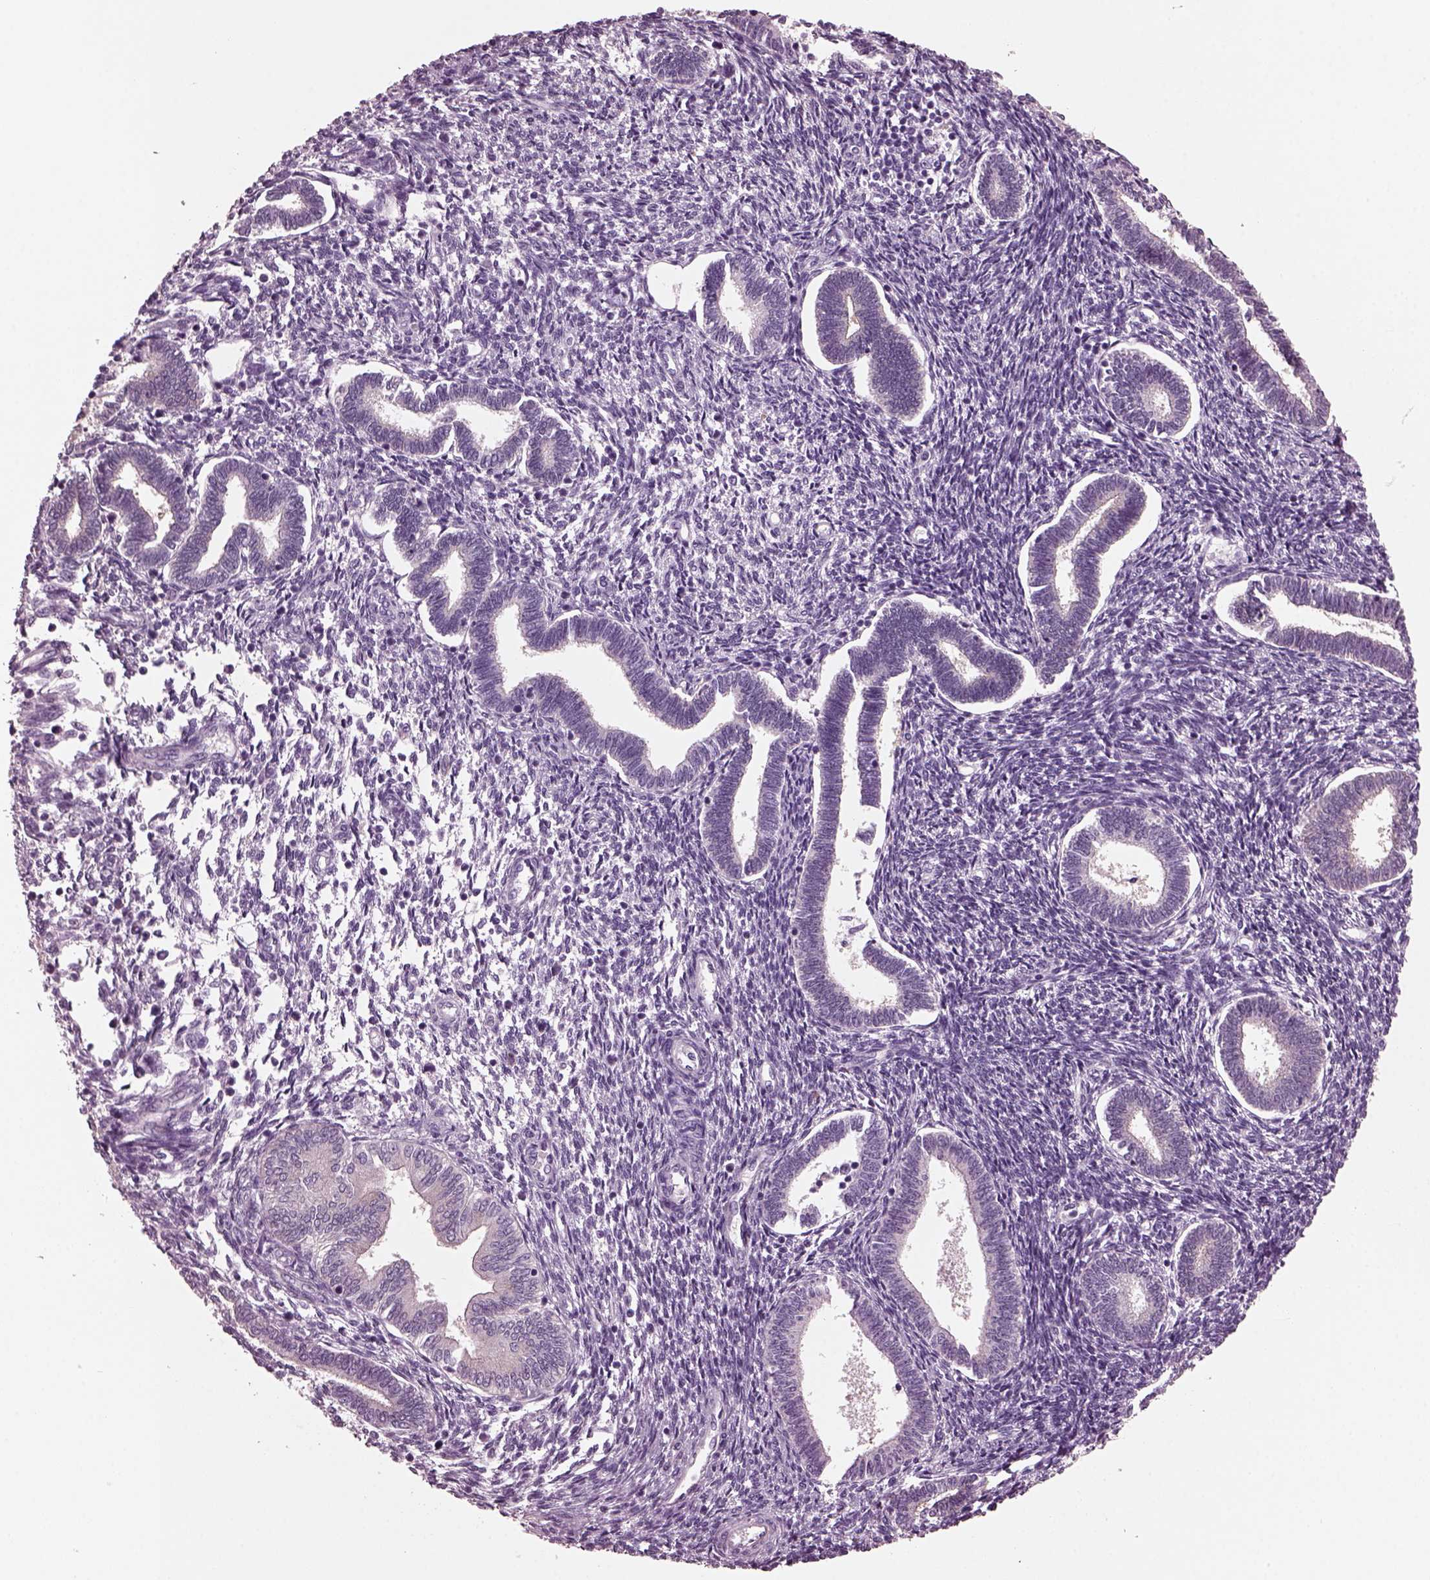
{"staining": {"intensity": "negative", "quantity": "none", "location": "none"}, "tissue": "endometrium", "cell_type": "Cells in endometrial stroma", "image_type": "normal", "snomed": [{"axis": "morphology", "description": "Normal tissue, NOS"}, {"axis": "topography", "description": "Endometrium"}], "caption": "The immunohistochemistry (IHC) histopathology image has no significant staining in cells in endometrial stroma of endometrium. Brightfield microscopy of IHC stained with DAB (brown) and hematoxylin (blue), captured at high magnification.", "gene": "SHTN1", "patient": {"sex": "female", "age": 42}}